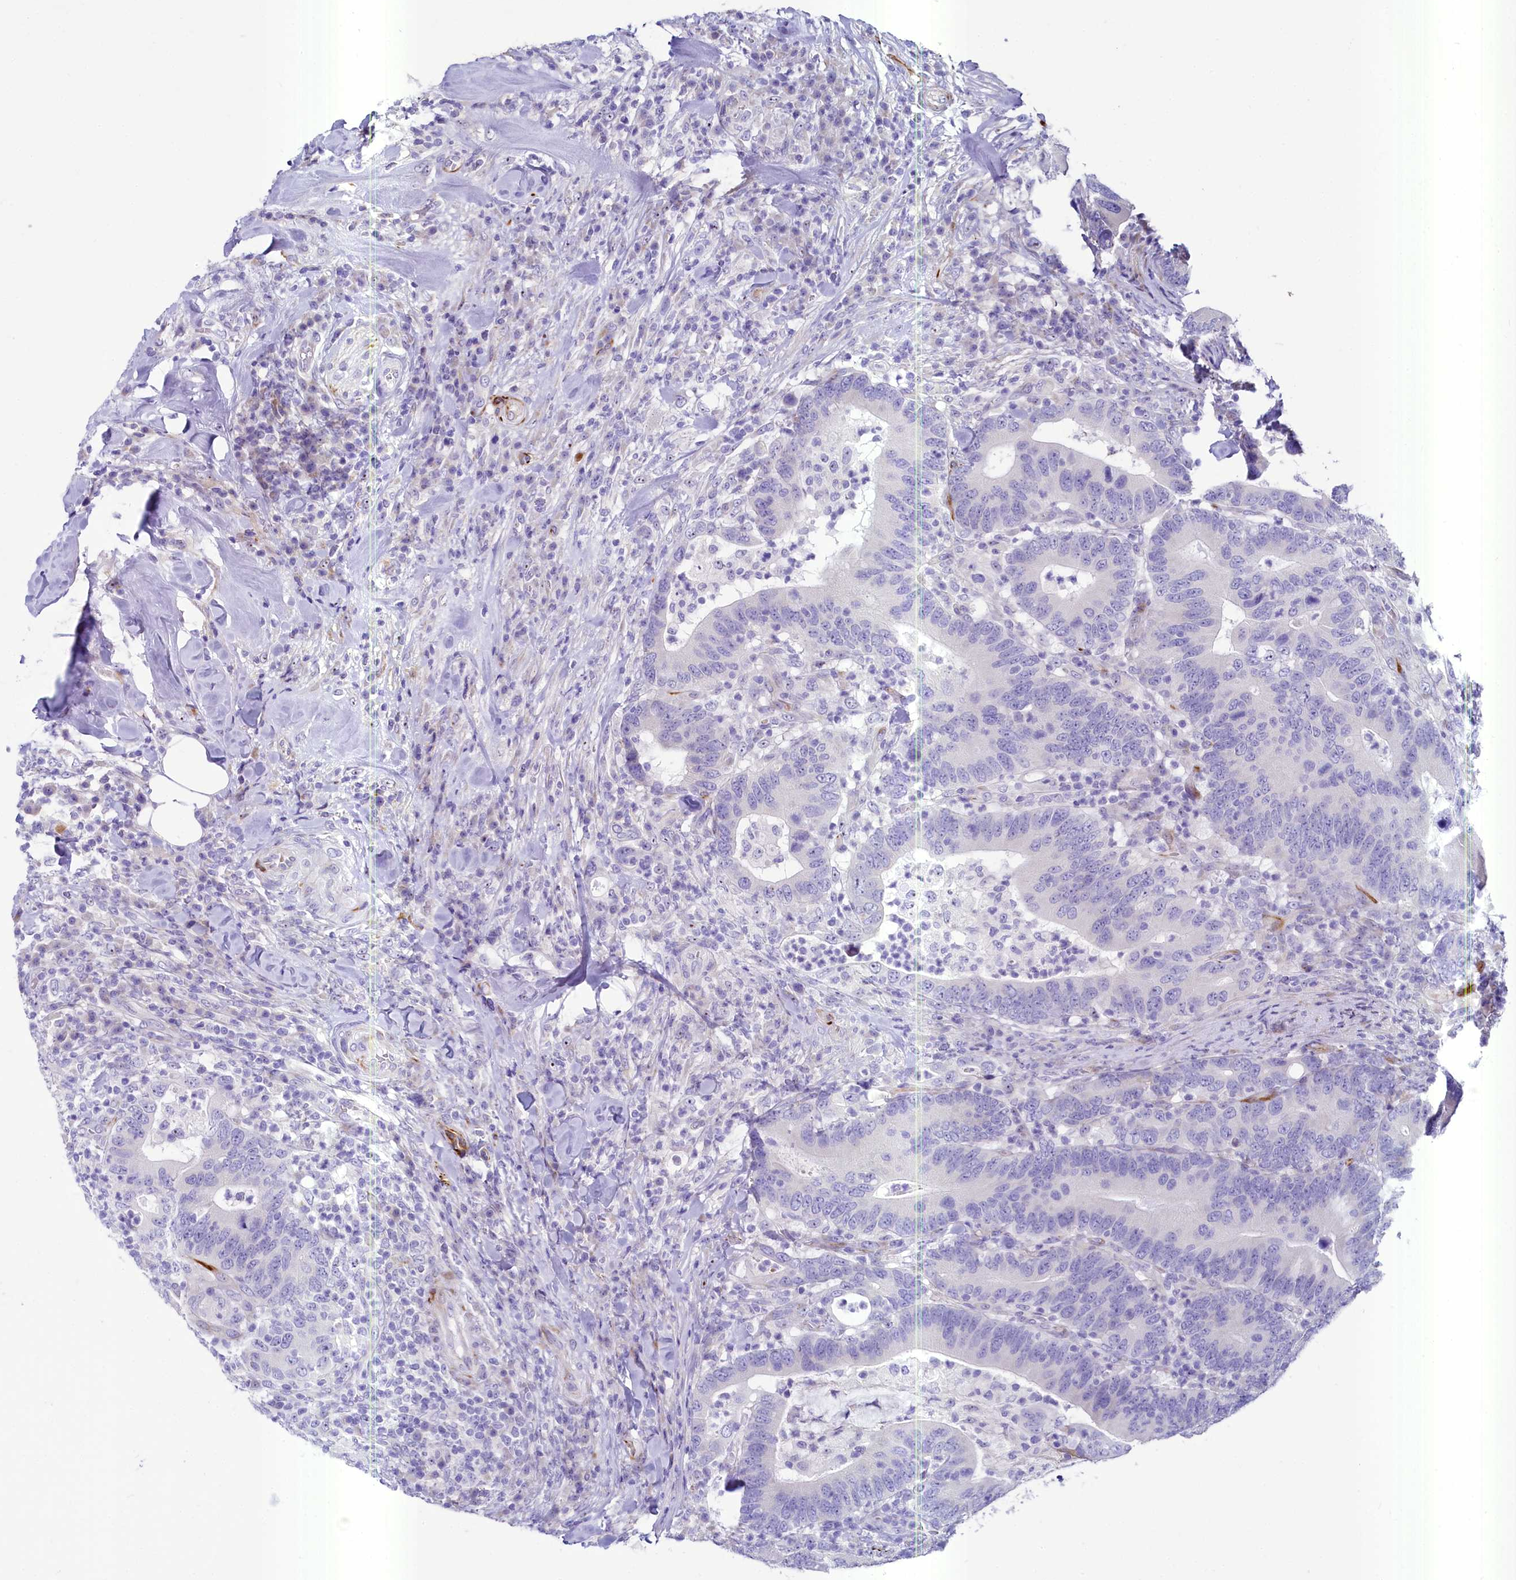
{"staining": {"intensity": "negative", "quantity": "none", "location": "none"}, "tissue": "colorectal cancer", "cell_type": "Tumor cells", "image_type": "cancer", "snomed": [{"axis": "morphology", "description": "Adenocarcinoma, NOS"}, {"axis": "topography", "description": "Colon"}], "caption": "This is an IHC micrograph of human colorectal cancer. There is no staining in tumor cells.", "gene": "SH3TC2", "patient": {"sex": "female", "age": 66}}